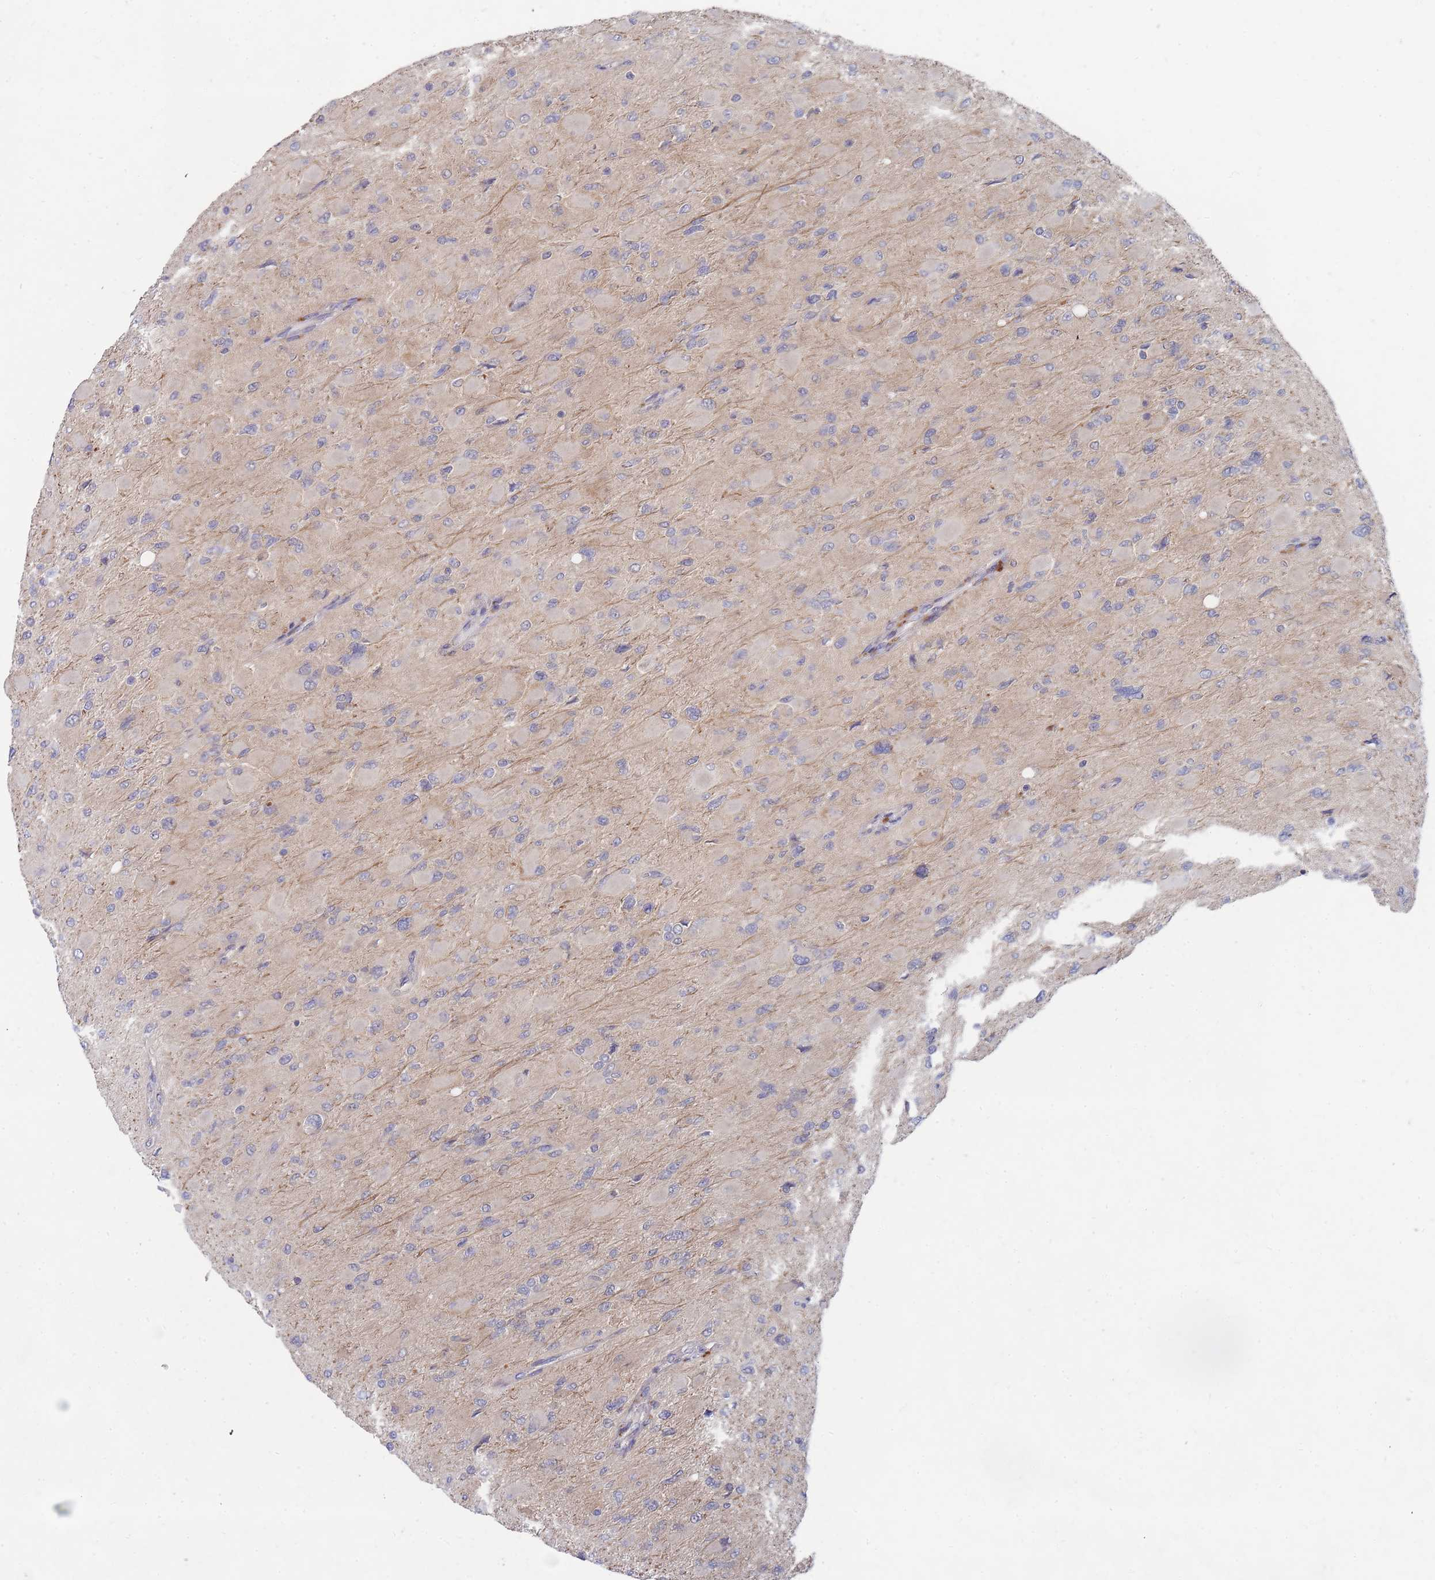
{"staining": {"intensity": "negative", "quantity": "none", "location": "none"}, "tissue": "glioma", "cell_type": "Tumor cells", "image_type": "cancer", "snomed": [{"axis": "morphology", "description": "Glioma, malignant, High grade"}, {"axis": "topography", "description": "Cerebral cortex"}], "caption": "Tumor cells show no significant staining in glioma. (Immunohistochemistry (ihc), brightfield microscopy, high magnification).", "gene": "SLC35F5", "patient": {"sex": "female", "age": 36}}